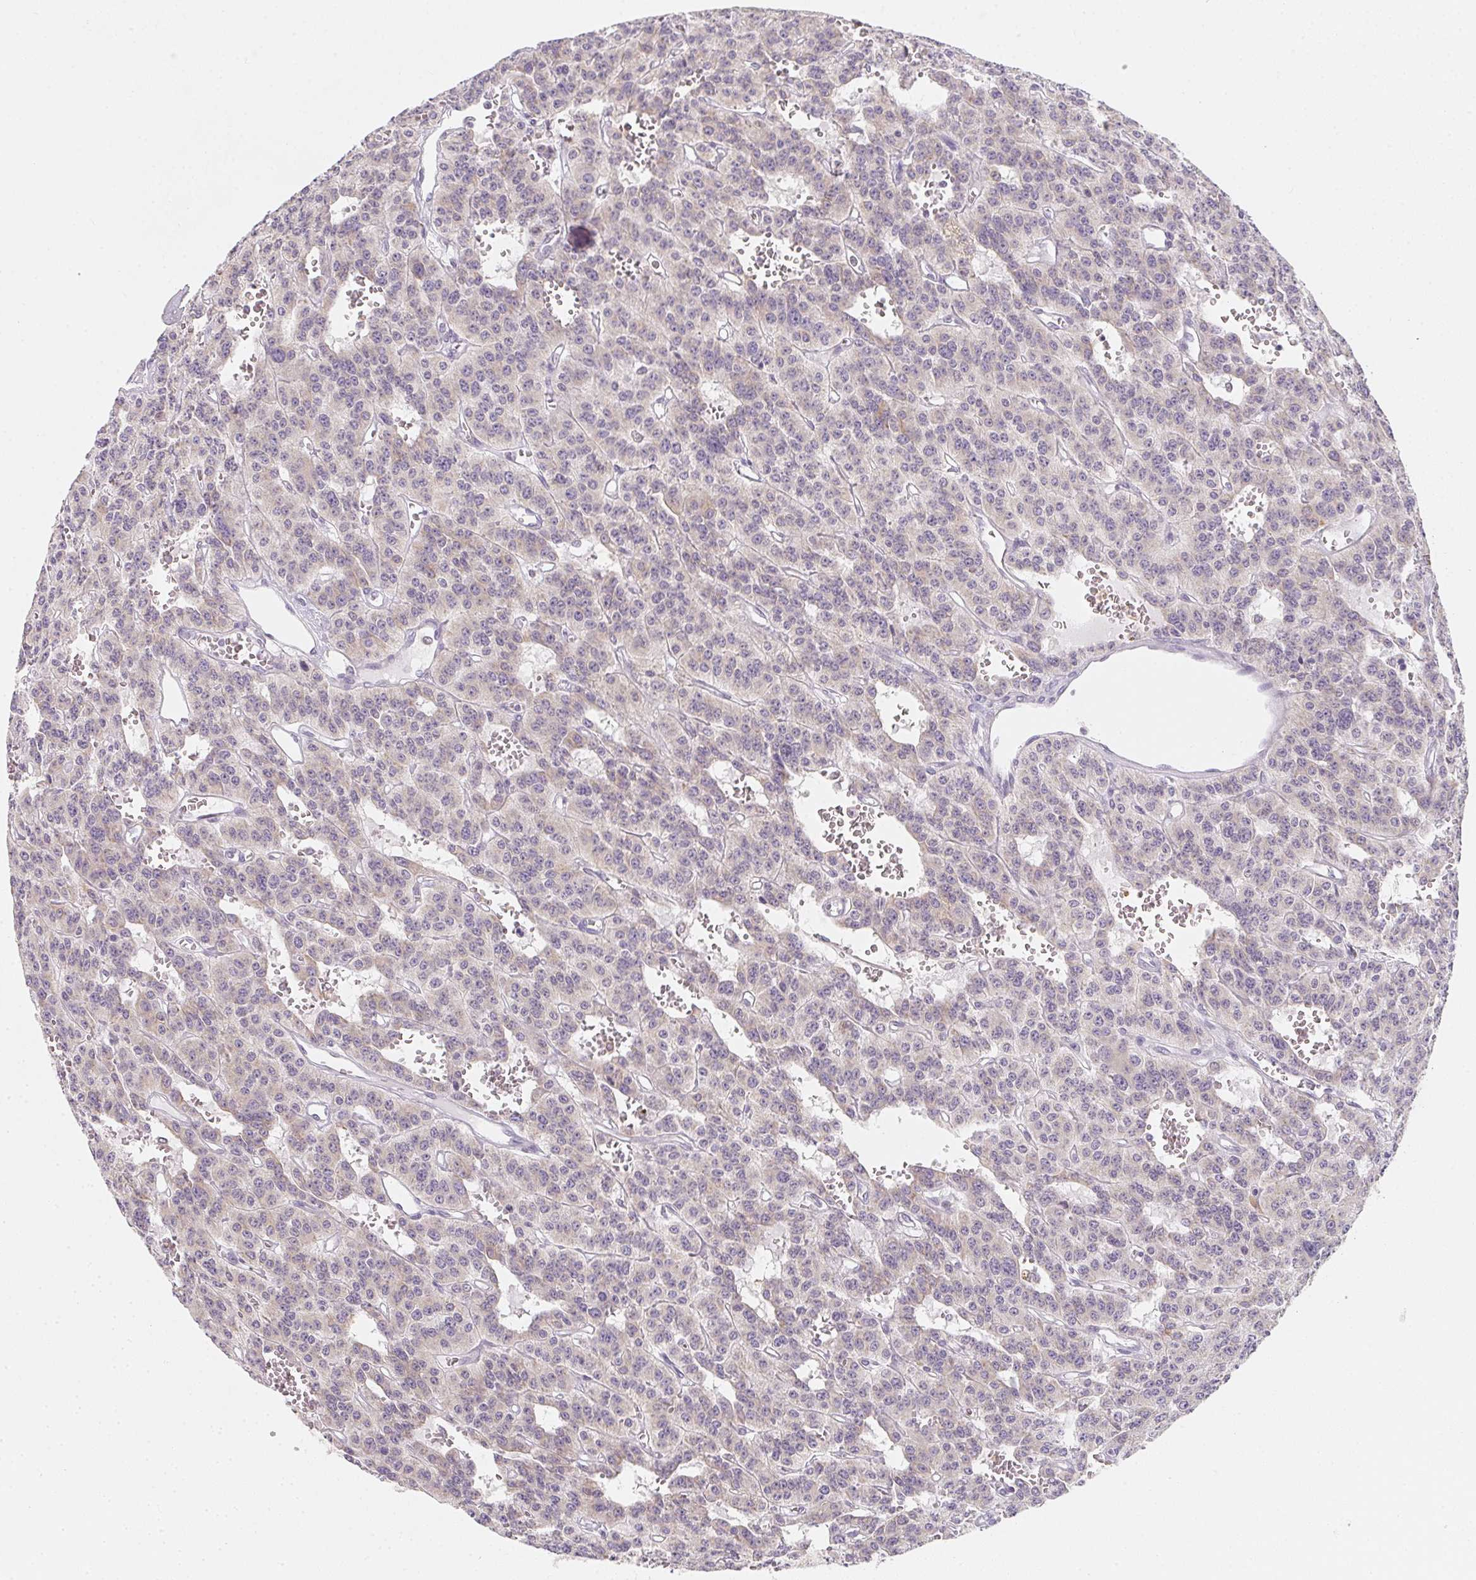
{"staining": {"intensity": "weak", "quantity": "25%-75%", "location": "cytoplasmic/membranous"}, "tissue": "carcinoid", "cell_type": "Tumor cells", "image_type": "cancer", "snomed": [{"axis": "morphology", "description": "Carcinoid, malignant, NOS"}, {"axis": "topography", "description": "Lung"}], "caption": "Carcinoid stained for a protein (brown) exhibits weak cytoplasmic/membranous positive staining in approximately 25%-75% of tumor cells.", "gene": "SOAT1", "patient": {"sex": "female", "age": 71}}